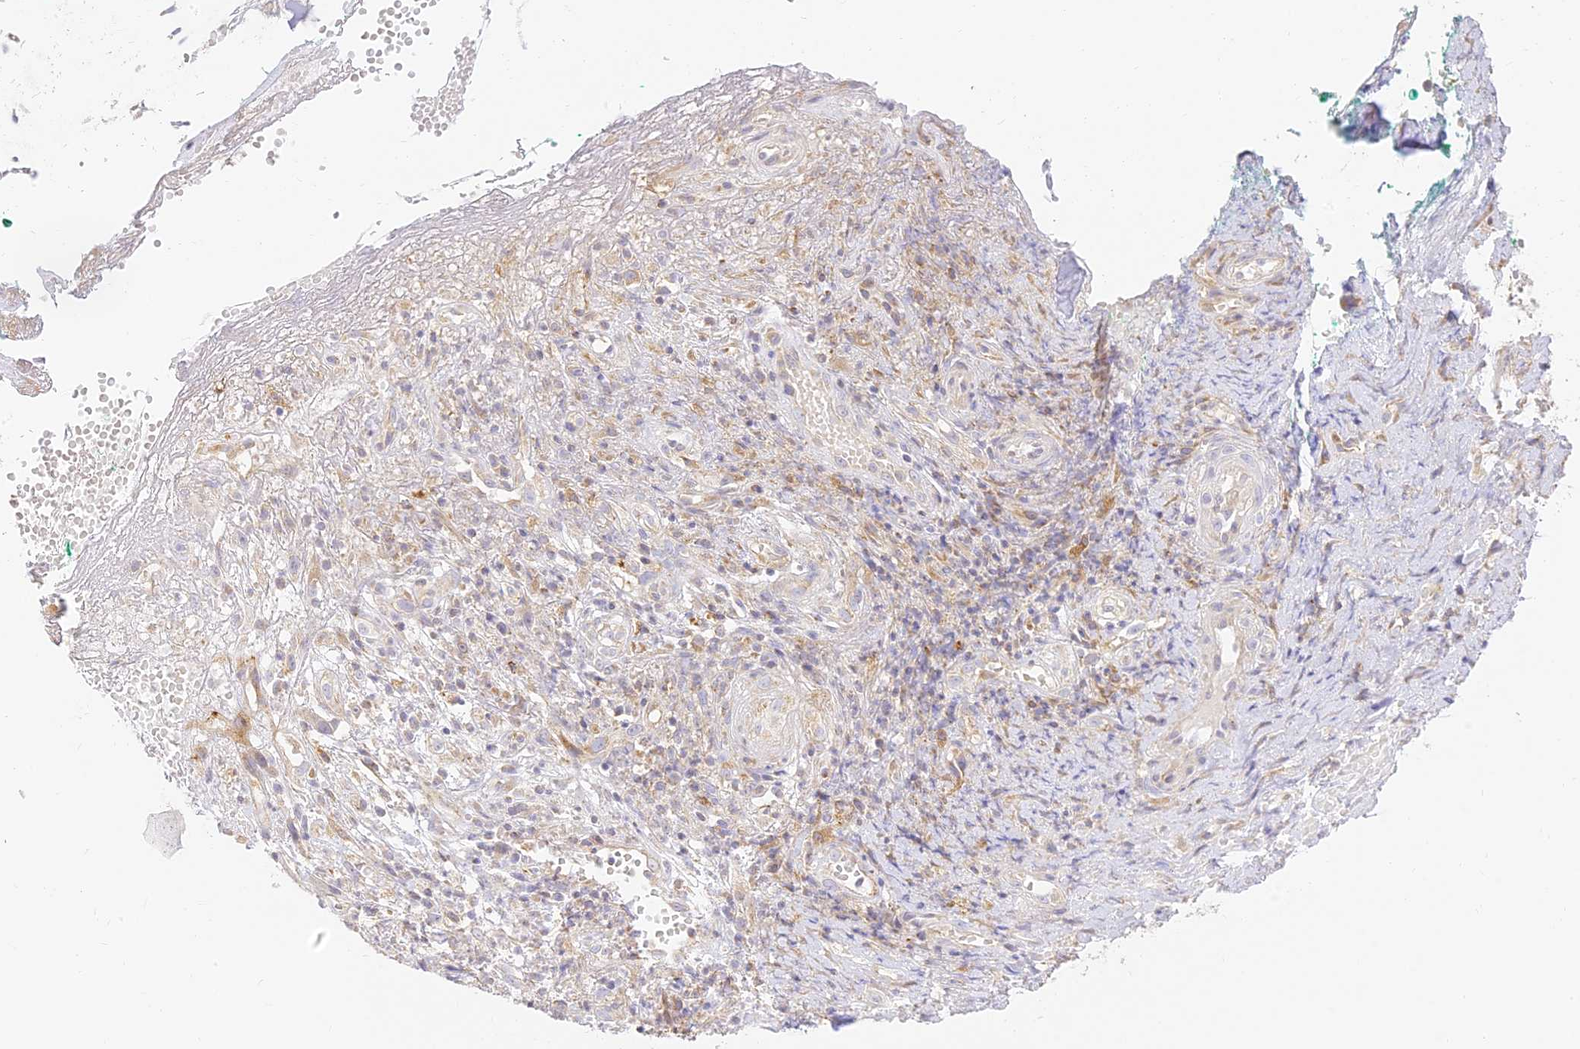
{"staining": {"intensity": "negative", "quantity": "none", "location": "none"}, "tissue": "adipose tissue", "cell_type": "Adipocytes", "image_type": "normal", "snomed": [{"axis": "morphology", "description": "Normal tissue, NOS"}, {"axis": "morphology", "description": "Basal cell carcinoma"}, {"axis": "topography", "description": "Cartilage tissue"}, {"axis": "topography", "description": "Nasopharynx"}, {"axis": "topography", "description": "Oral tissue"}], "caption": "This is a image of immunohistochemistry staining of normal adipose tissue, which shows no positivity in adipocytes. (DAB (3,3'-diaminobenzidine) IHC visualized using brightfield microscopy, high magnification).", "gene": "LRRC15", "patient": {"sex": "female", "age": 77}}